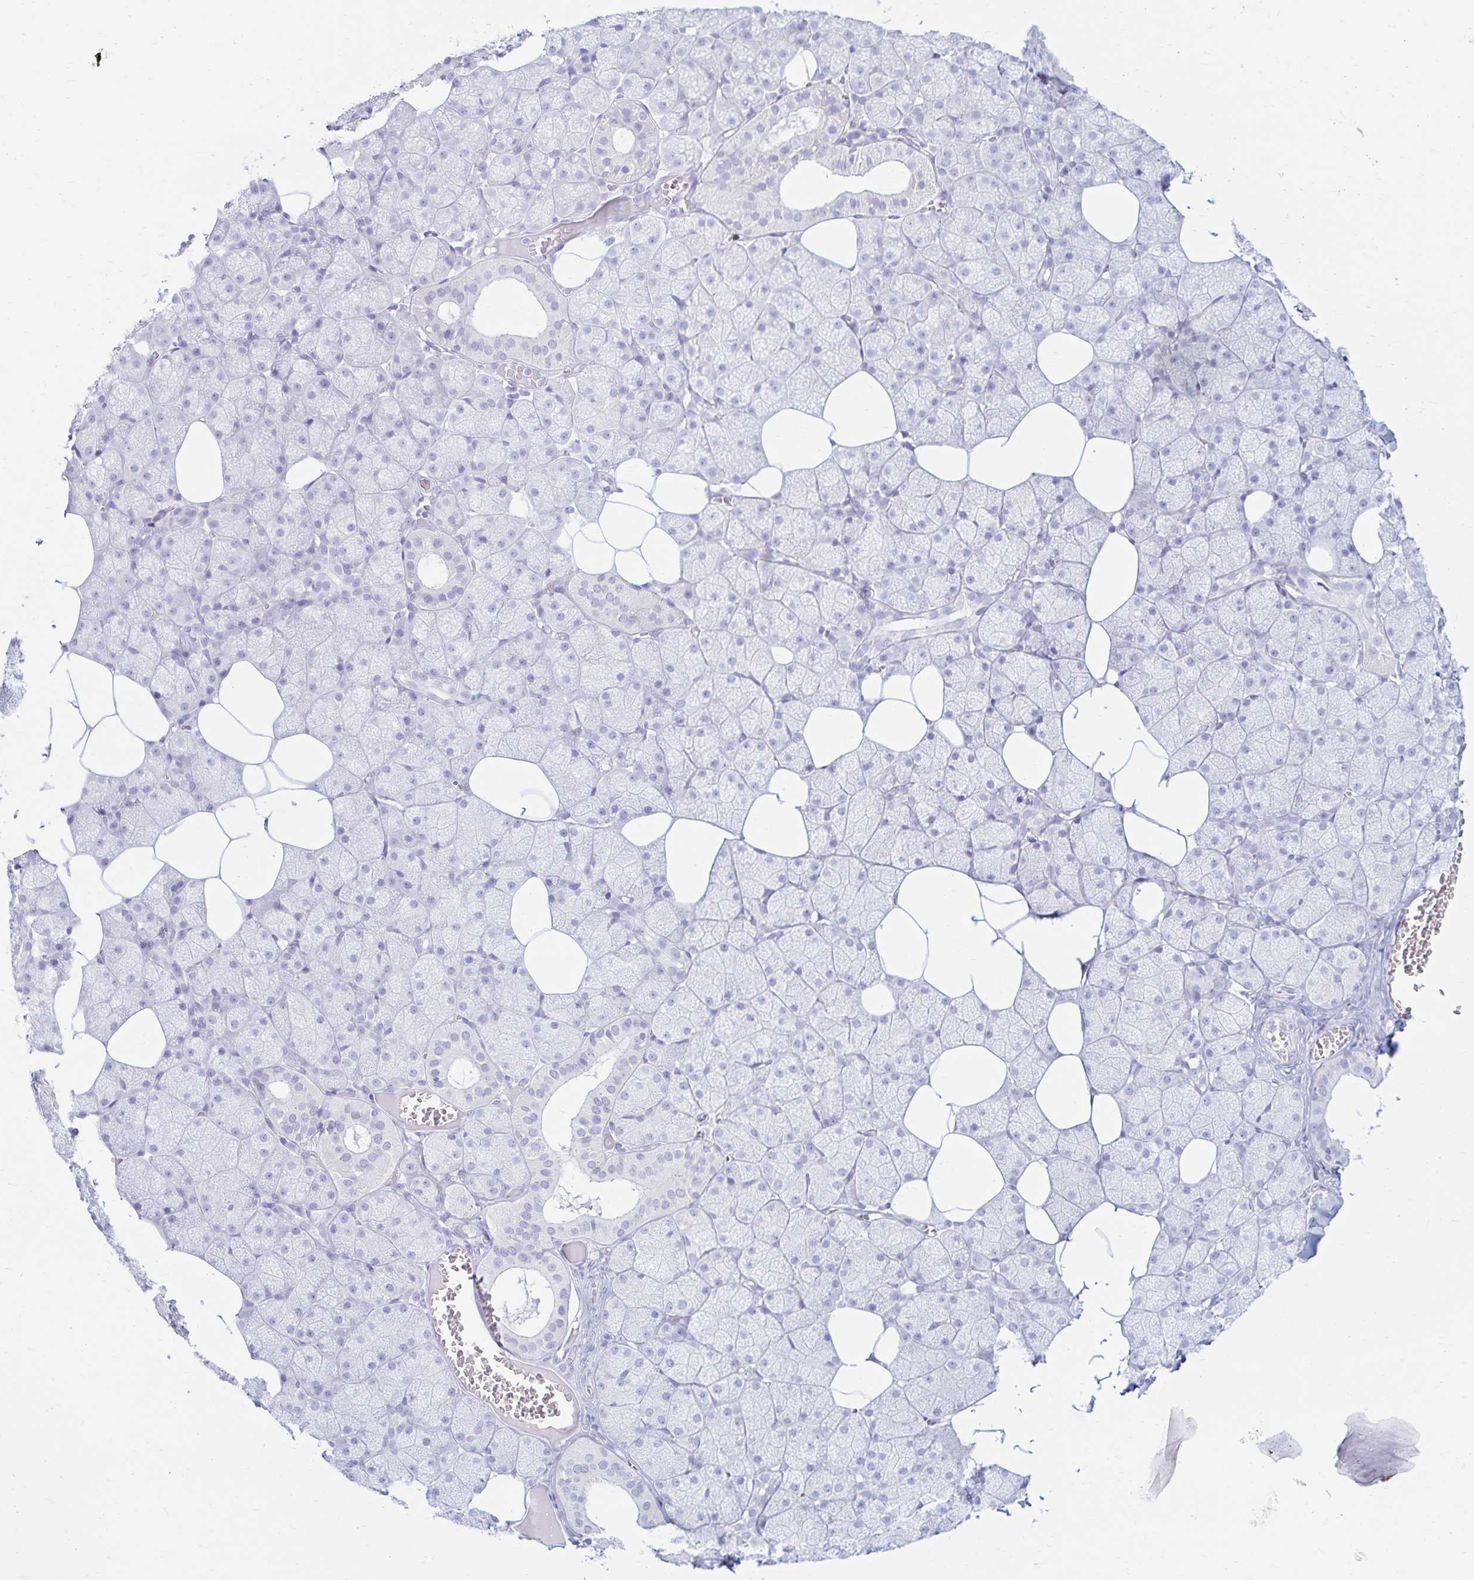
{"staining": {"intensity": "negative", "quantity": "none", "location": "none"}, "tissue": "salivary gland", "cell_type": "Glandular cells", "image_type": "normal", "snomed": [{"axis": "morphology", "description": "Normal tissue, NOS"}, {"axis": "topography", "description": "Salivary gland"}, {"axis": "topography", "description": "Peripheral nerve tissue"}], "caption": "This histopathology image is of normal salivary gland stained with IHC to label a protein in brown with the nuclei are counter-stained blue. There is no staining in glandular cells.", "gene": "ERICH6", "patient": {"sex": "male", "age": 38}}